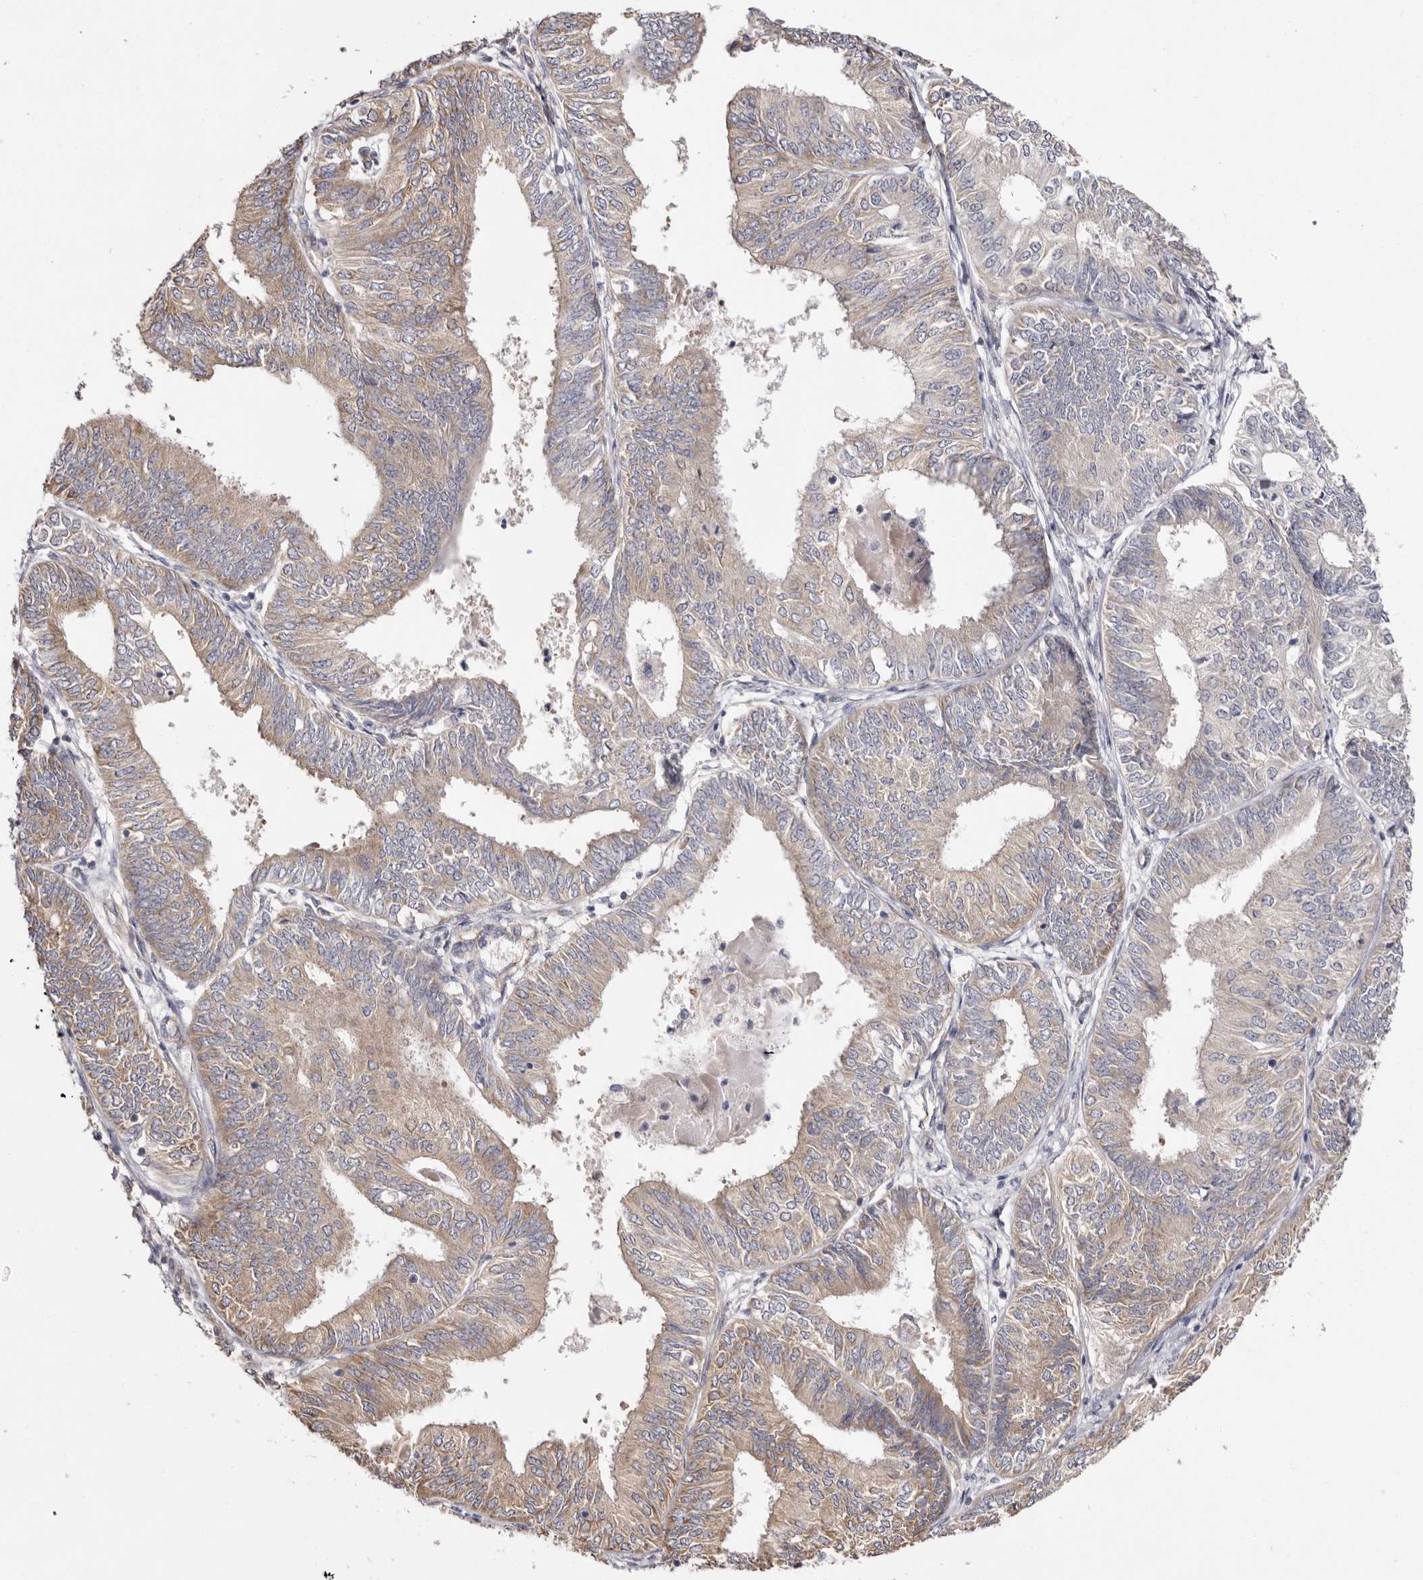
{"staining": {"intensity": "moderate", "quantity": "25%-75%", "location": "cytoplasmic/membranous"}, "tissue": "endometrial cancer", "cell_type": "Tumor cells", "image_type": "cancer", "snomed": [{"axis": "morphology", "description": "Adenocarcinoma, NOS"}, {"axis": "topography", "description": "Endometrium"}], "caption": "Endometrial cancer (adenocarcinoma) stained with a brown dye shows moderate cytoplasmic/membranous positive positivity in about 25%-75% of tumor cells.", "gene": "FAM167B", "patient": {"sex": "female", "age": 58}}